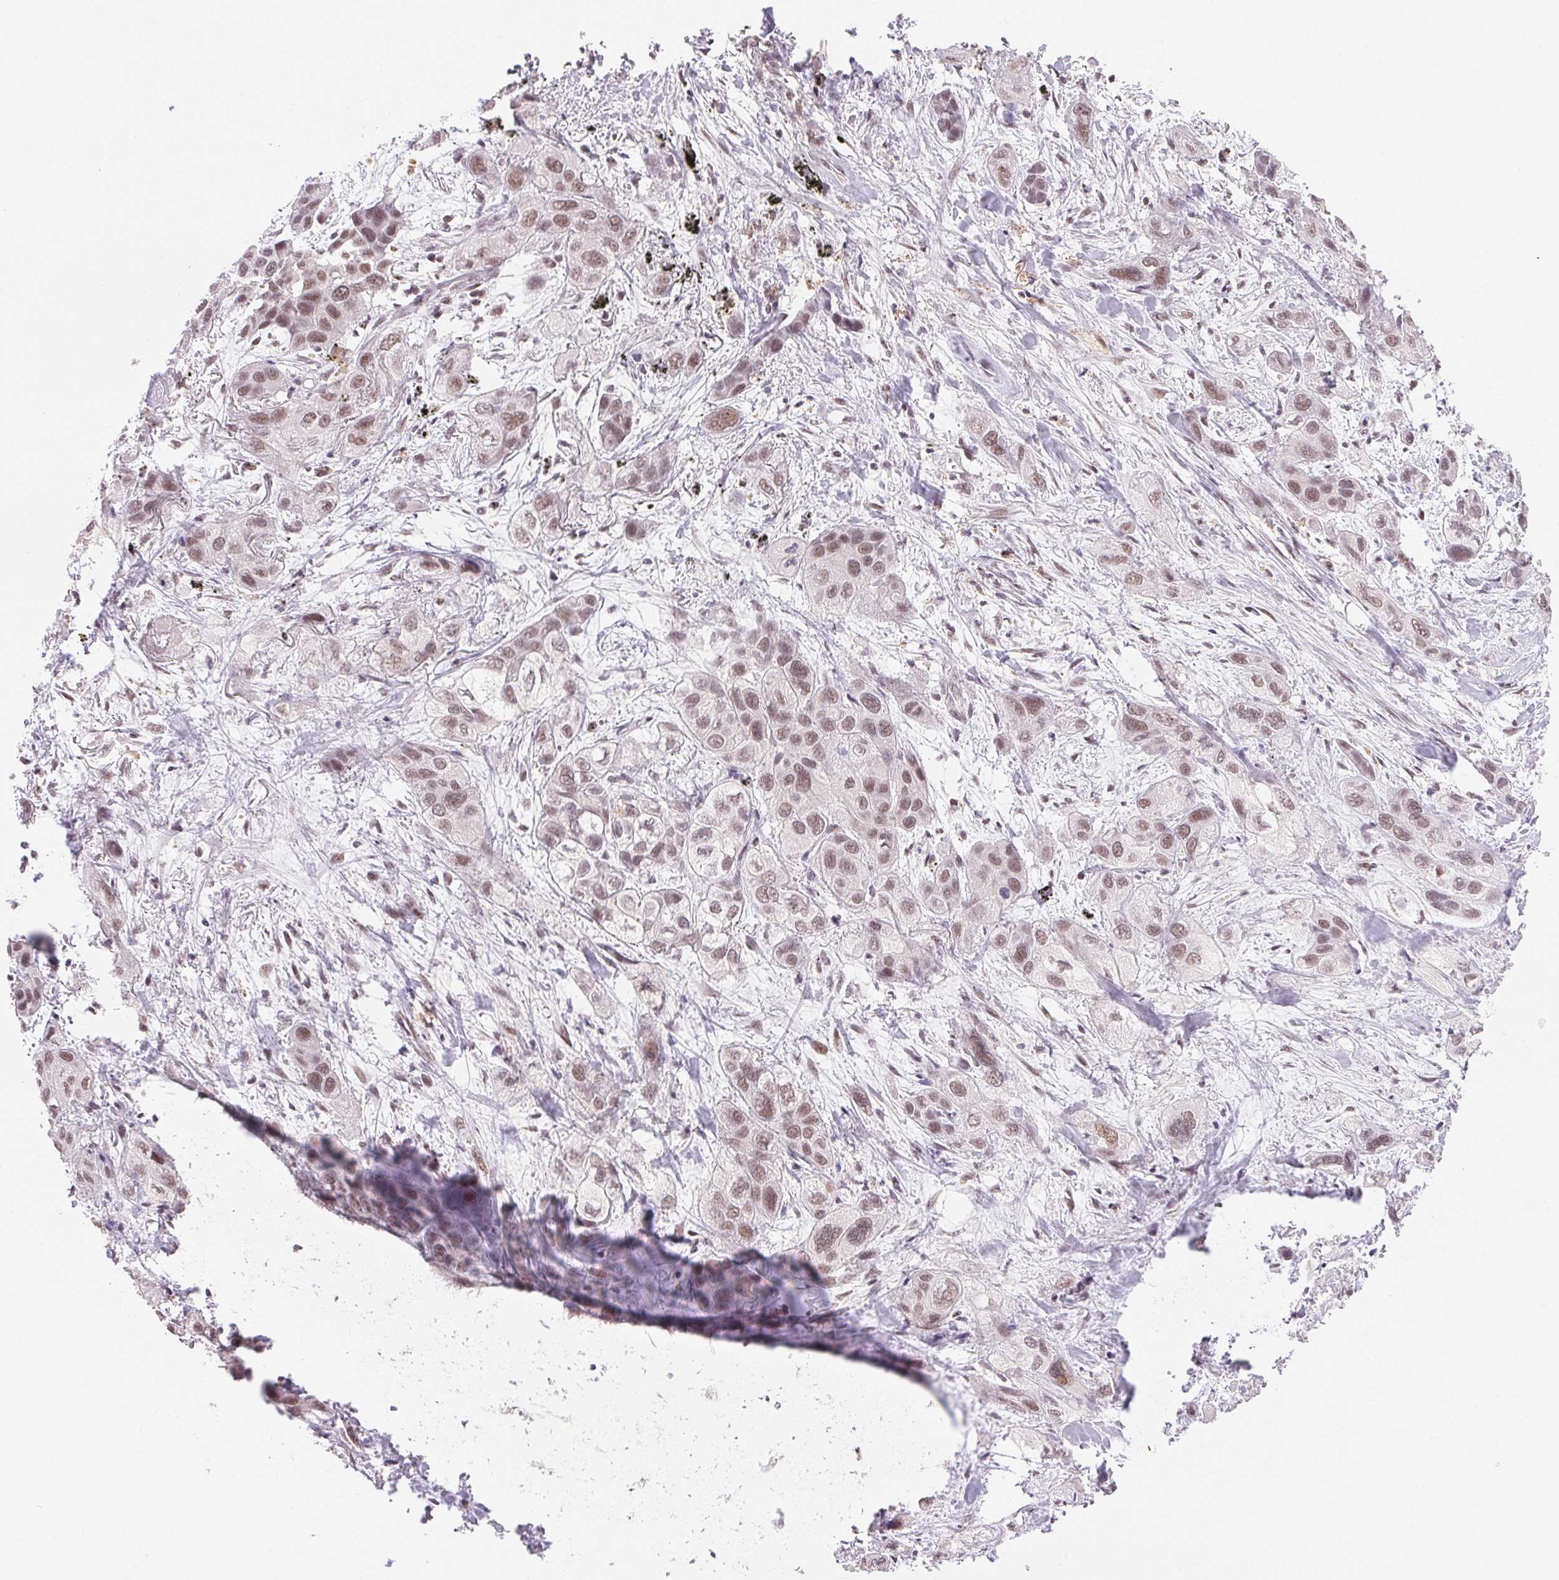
{"staining": {"intensity": "moderate", "quantity": ">75%", "location": "nuclear"}, "tissue": "lung cancer", "cell_type": "Tumor cells", "image_type": "cancer", "snomed": [{"axis": "morphology", "description": "Squamous cell carcinoma, NOS"}, {"axis": "morphology", "description": "Squamous cell carcinoma, metastatic, NOS"}, {"axis": "topography", "description": "Lung"}], "caption": "Immunohistochemistry micrograph of neoplastic tissue: lung cancer (metastatic squamous cell carcinoma) stained using immunohistochemistry (IHC) demonstrates medium levels of moderate protein expression localized specifically in the nuclear of tumor cells, appearing as a nuclear brown color.", "gene": "PRPF18", "patient": {"sex": "male", "age": 59}}